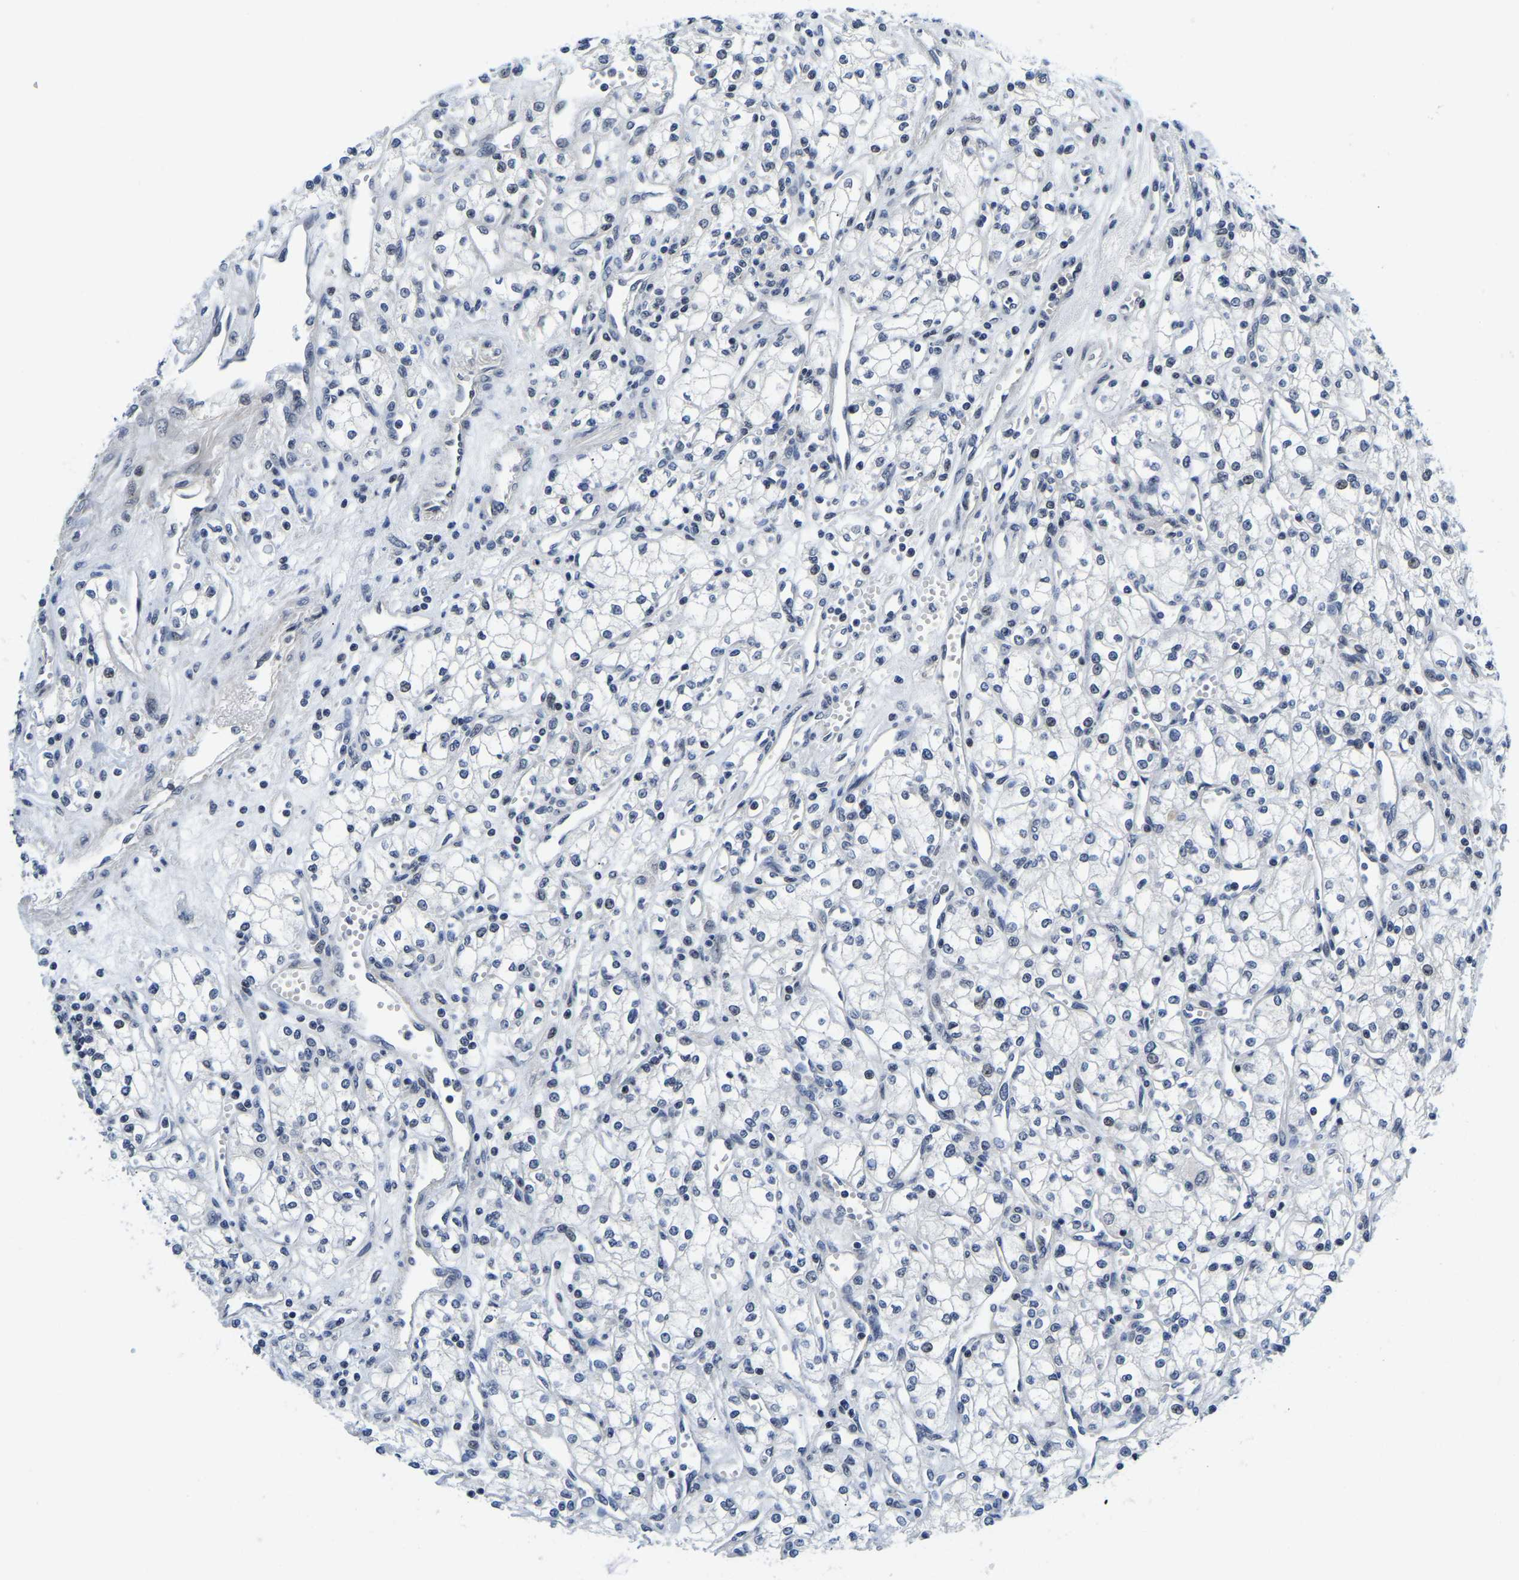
{"staining": {"intensity": "negative", "quantity": "none", "location": "none"}, "tissue": "renal cancer", "cell_type": "Tumor cells", "image_type": "cancer", "snomed": [{"axis": "morphology", "description": "Adenocarcinoma, NOS"}, {"axis": "topography", "description": "Kidney"}], "caption": "A photomicrograph of adenocarcinoma (renal) stained for a protein exhibits no brown staining in tumor cells. Nuclei are stained in blue.", "gene": "POLDIP3", "patient": {"sex": "male", "age": 59}}